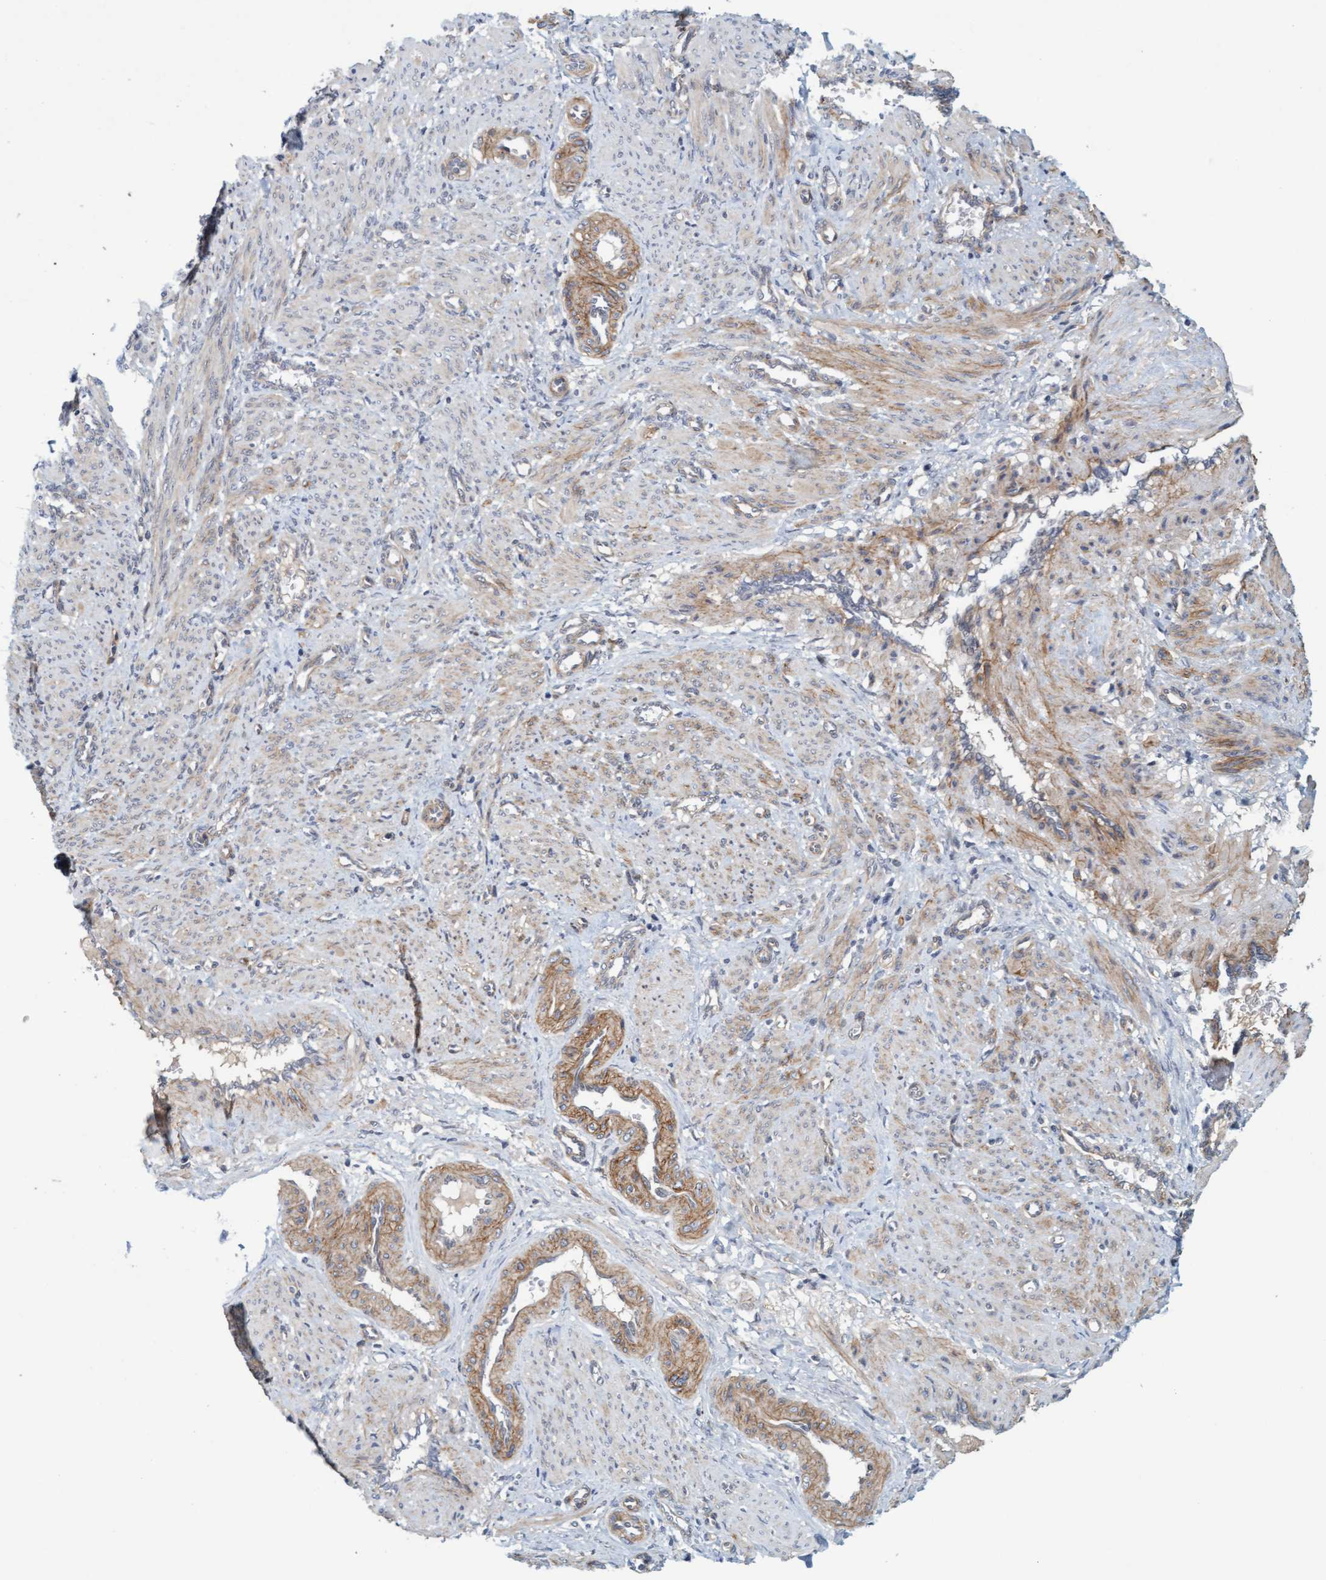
{"staining": {"intensity": "weak", "quantity": "<25%", "location": "cytoplasmic/membranous"}, "tissue": "smooth muscle", "cell_type": "Smooth muscle cells", "image_type": "normal", "snomed": [{"axis": "morphology", "description": "Normal tissue, NOS"}, {"axis": "topography", "description": "Endometrium"}], "caption": "IHC histopathology image of benign human smooth muscle stained for a protein (brown), which demonstrates no expression in smooth muscle cells.", "gene": "TSTD2", "patient": {"sex": "female", "age": 33}}